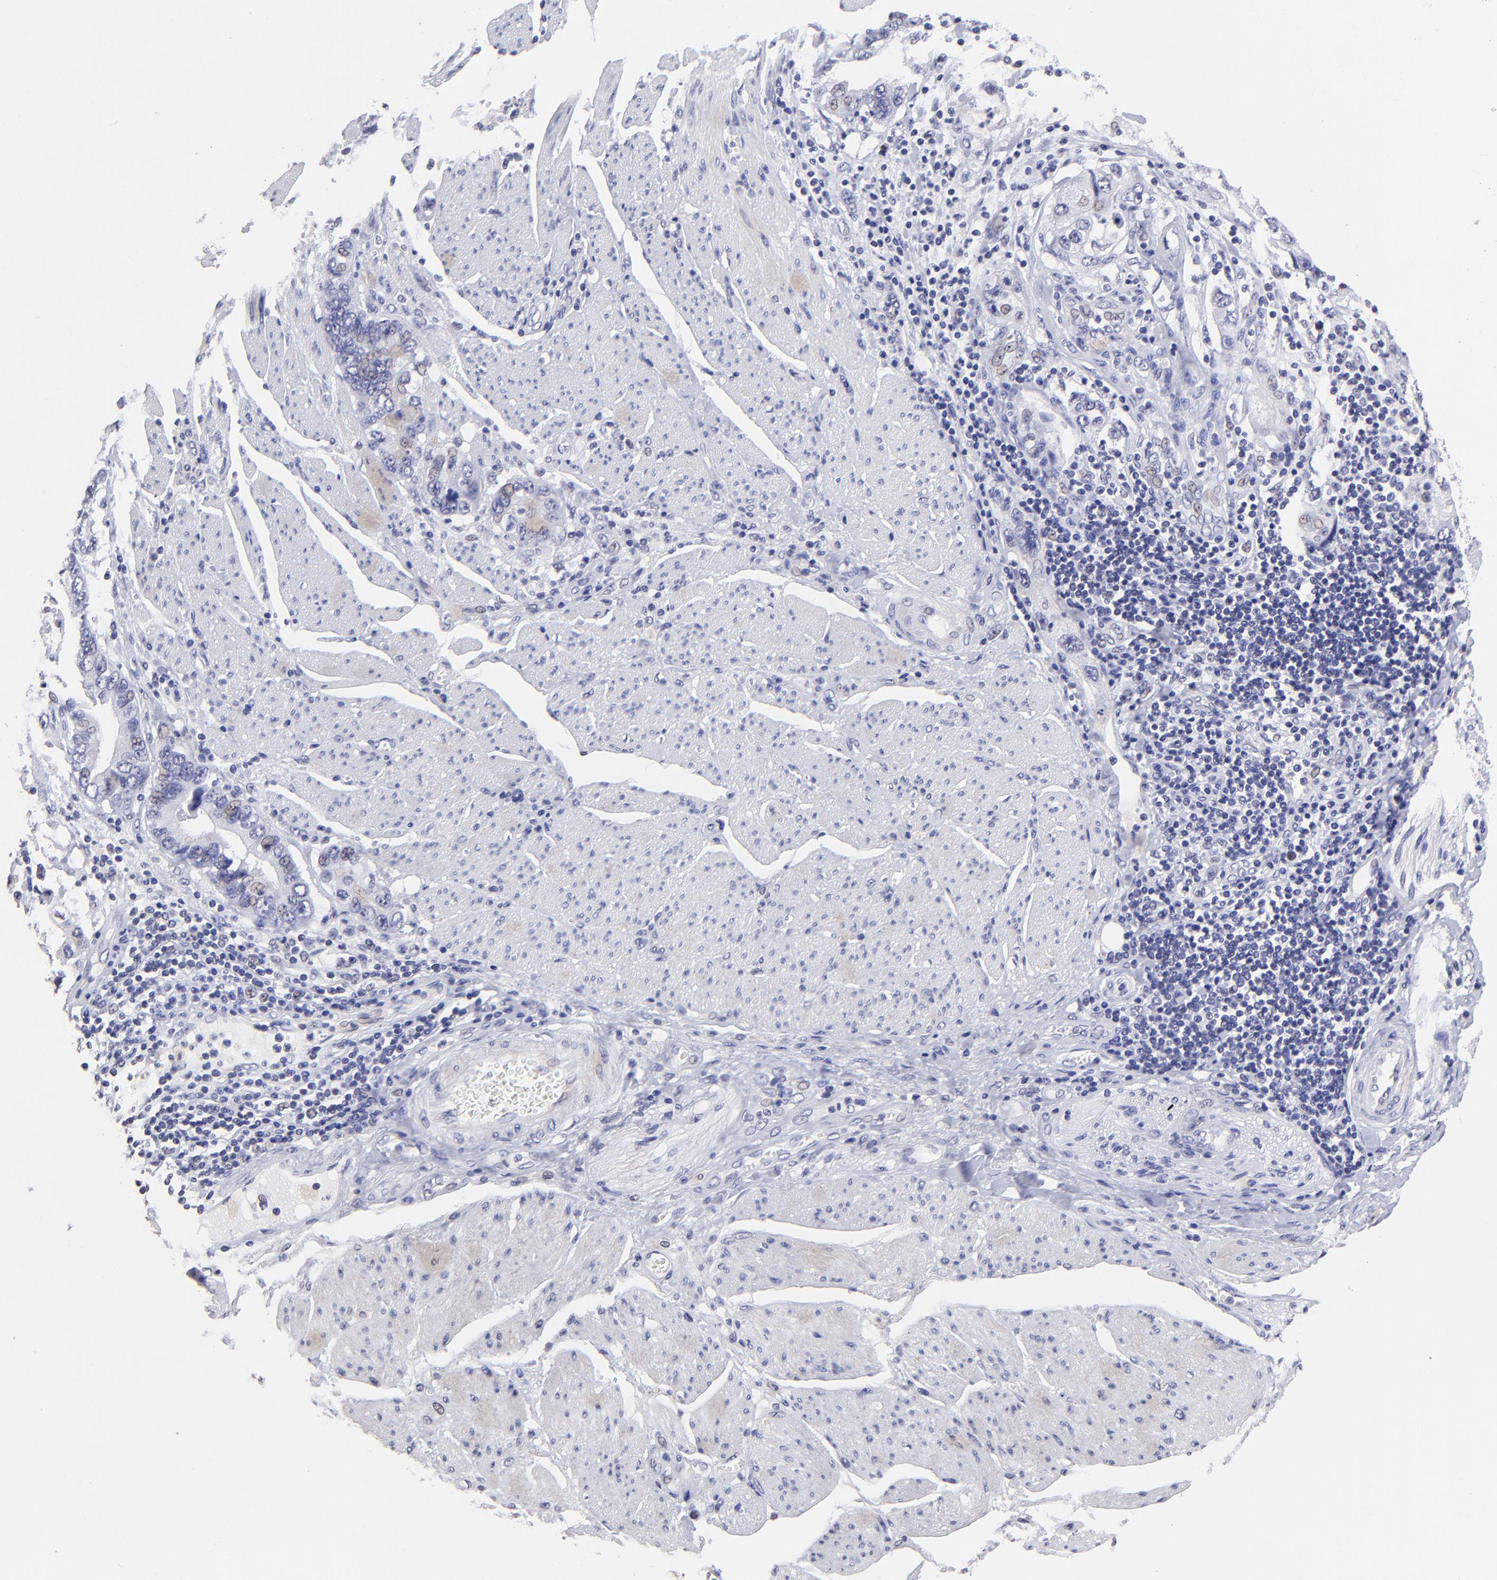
{"staining": {"intensity": "weak", "quantity": "<25%", "location": "nuclear"}, "tissue": "stomach cancer", "cell_type": "Tumor cells", "image_type": "cancer", "snomed": [{"axis": "morphology", "description": "Adenocarcinoma, NOS"}, {"axis": "topography", "description": "Pancreas"}, {"axis": "topography", "description": "Stomach, upper"}], "caption": "Immunohistochemistry micrograph of stomach cancer stained for a protein (brown), which displays no expression in tumor cells. Brightfield microscopy of IHC stained with DAB (brown) and hematoxylin (blue), captured at high magnification.", "gene": "DNMT1", "patient": {"sex": "male", "age": 77}}